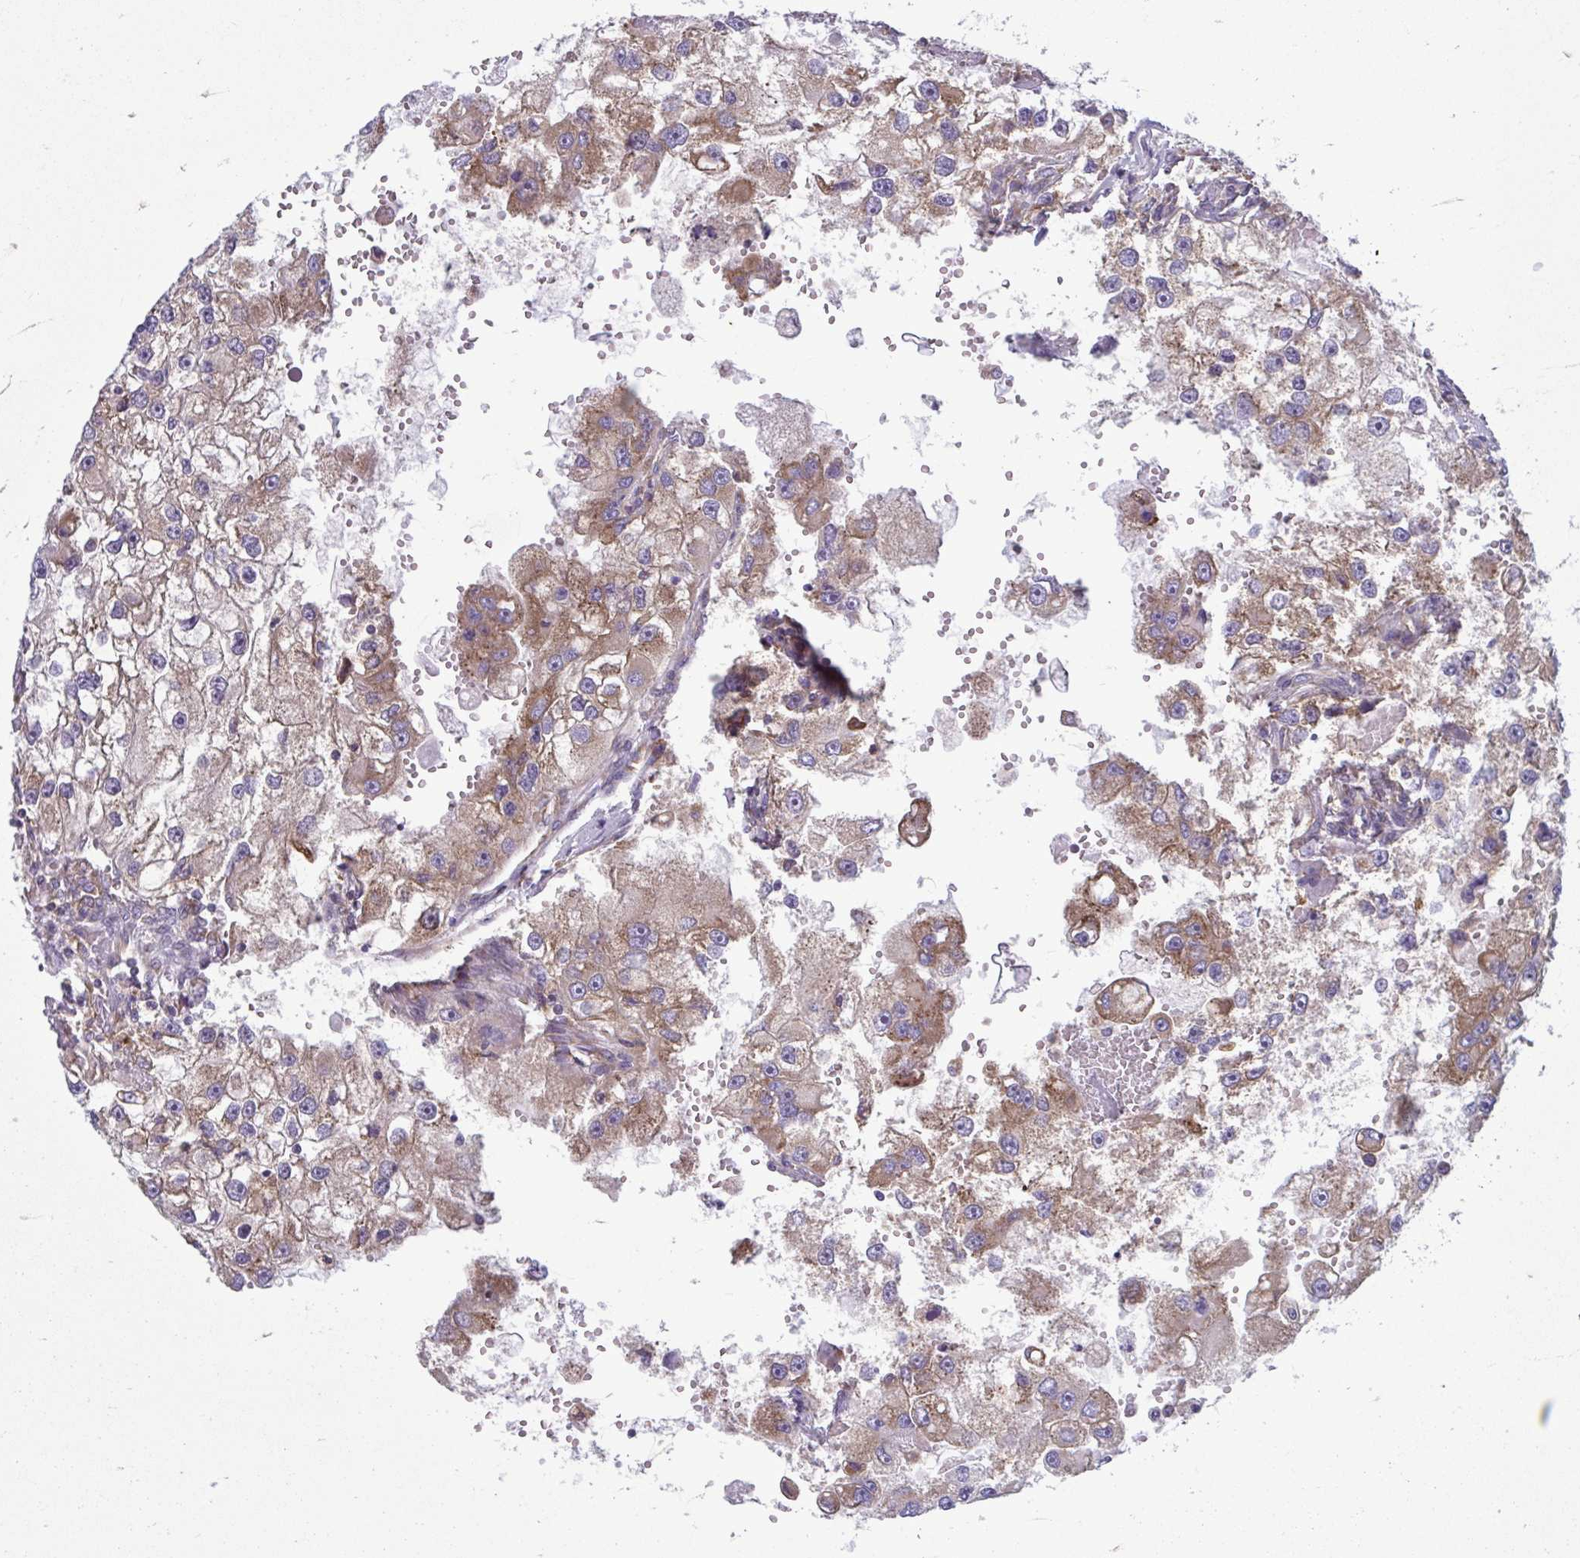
{"staining": {"intensity": "moderate", "quantity": ">75%", "location": "cytoplasmic/membranous"}, "tissue": "renal cancer", "cell_type": "Tumor cells", "image_type": "cancer", "snomed": [{"axis": "morphology", "description": "Adenocarcinoma, NOS"}, {"axis": "topography", "description": "Kidney"}], "caption": "Protein expression analysis of human renal cancer reveals moderate cytoplasmic/membranous expression in about >75% of tumor cells.", "gene": "RPS16", "patient": {"sex": "male", "age": 63}}